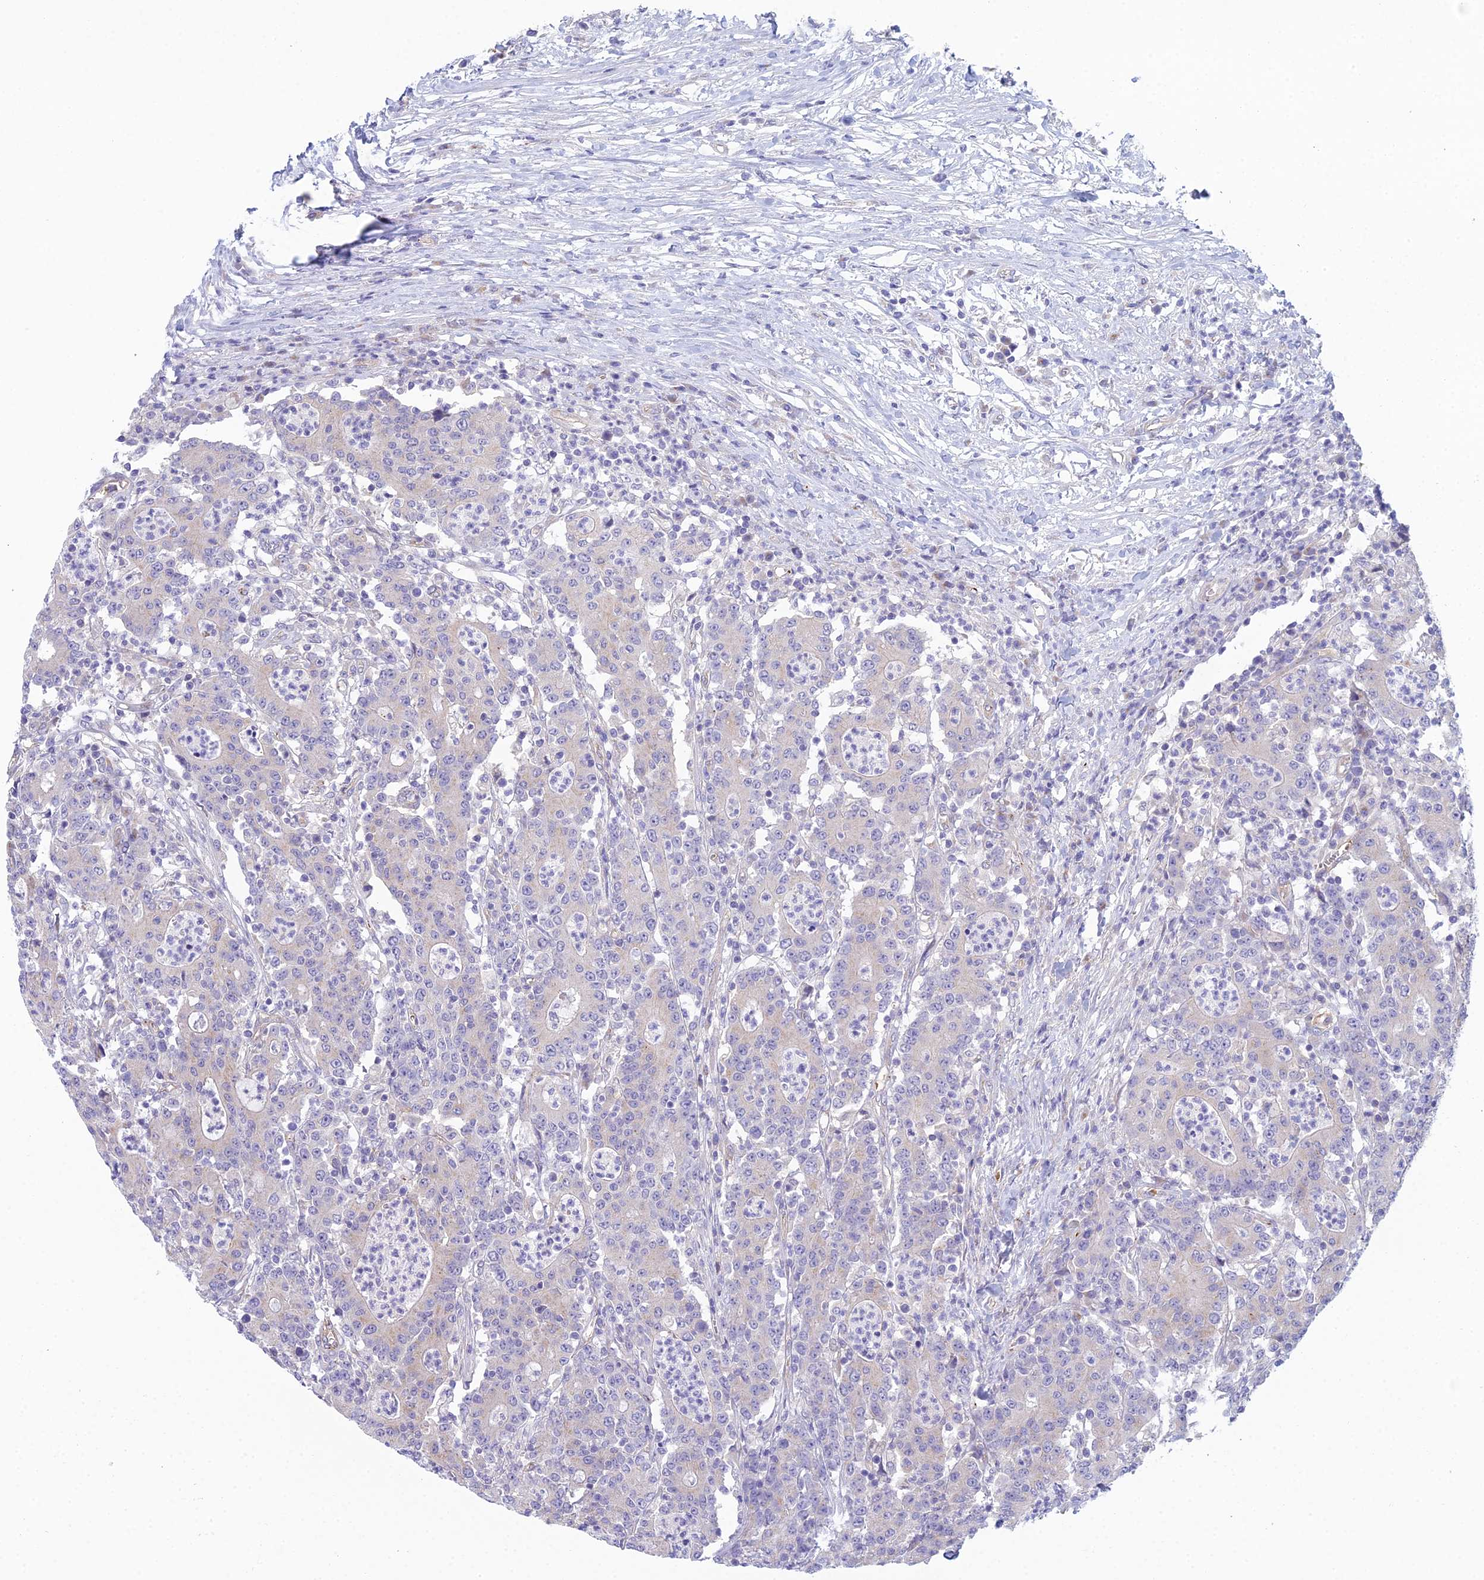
{"staining": {"intensity": "negative", "quantity": "none", "location": "none"}, "tissue": "colorectal cancer", "cell_type": "Tumor cells", "image_type": "cancer", "snomed": [{"axis": "morphology", "description": "Adenocarcinoma, NOS"}, {"axis": "topography", "description": "Colon"}], "caption": "Immunohistochemistry photomicrograph of neoplastic tissue: colorectal adenocarcinoma stained with DAB demonstrates no significant protein expression in tumor cells.", "gene": "ZNF564", "patient": {"sex": "male", "age": 83}}